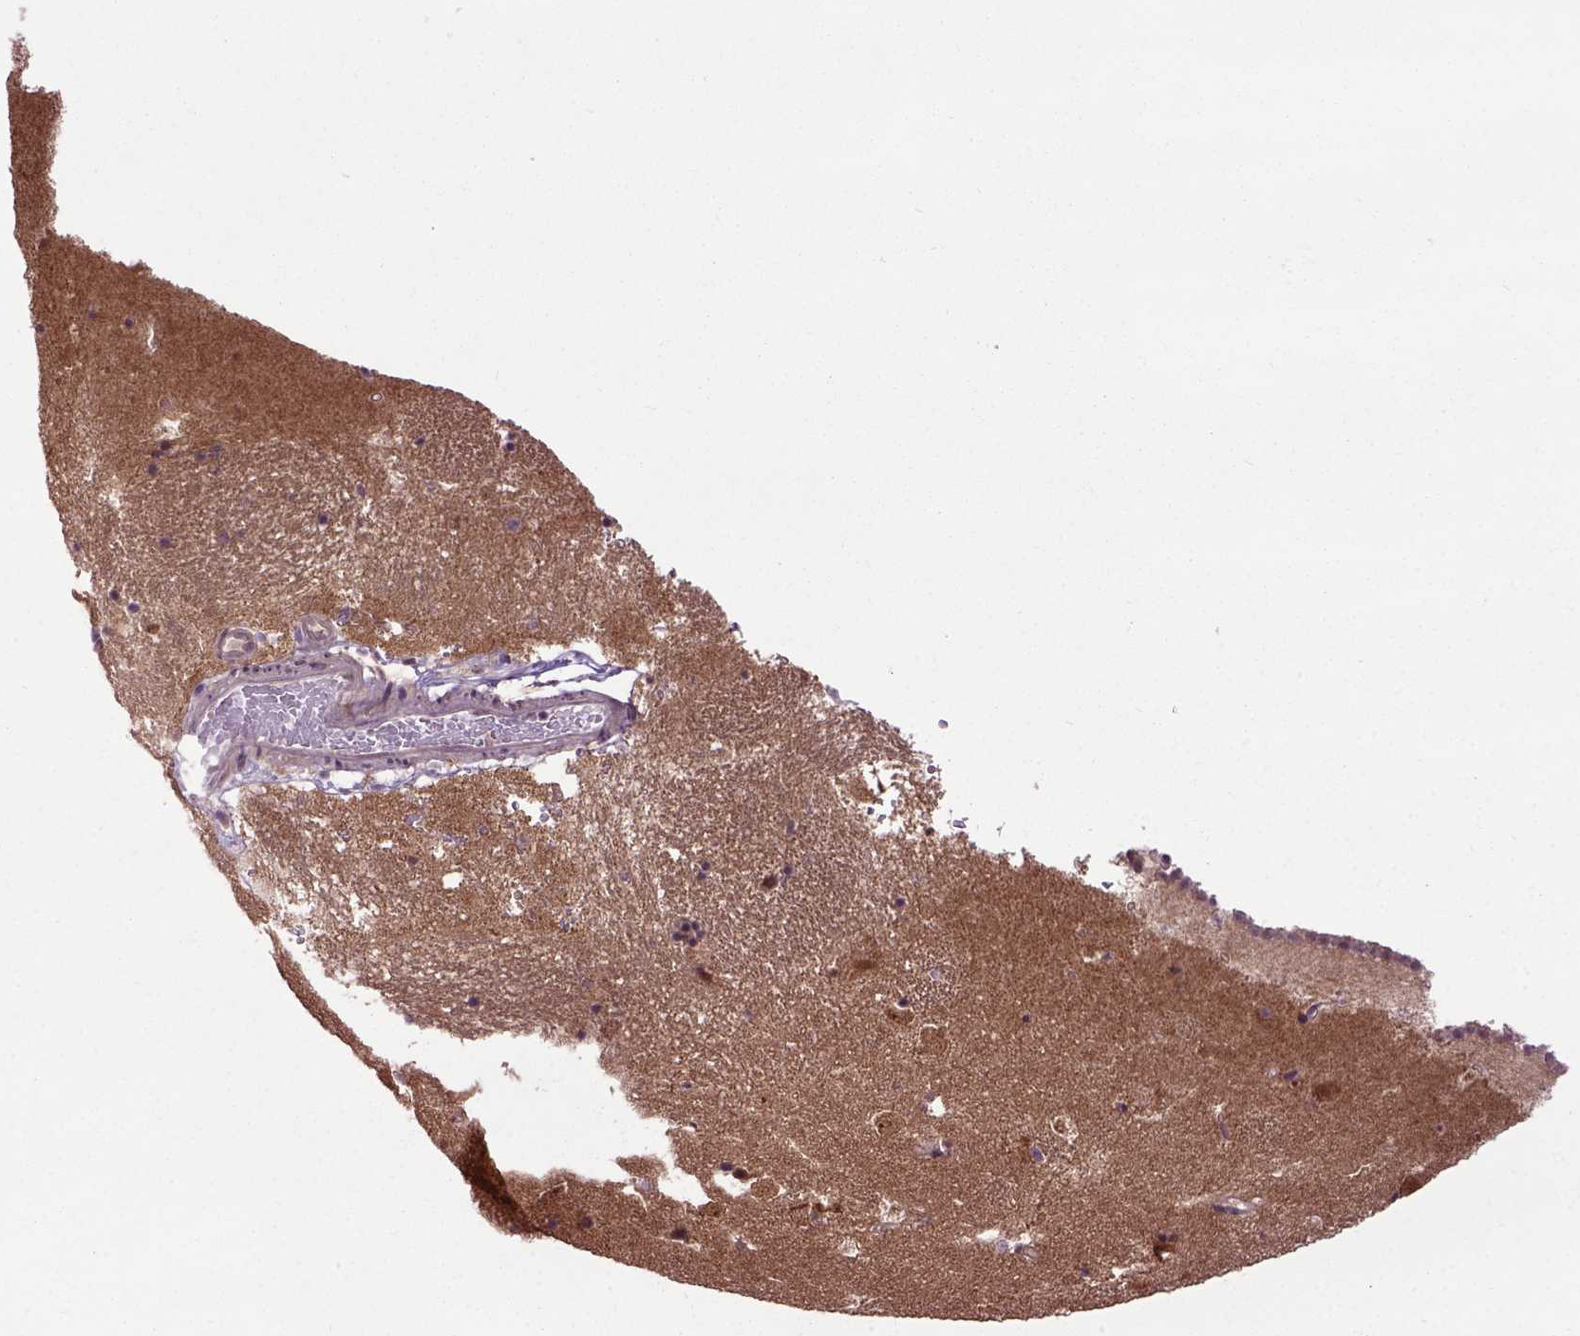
{"staining": {"intensity": "moderate", "quantity": "25%-75%", "location": "nuclear"}, "tissue": "caudate", "cell_type": "Glial cells", "image_type": "normal", "snomed": [{"axis": "morphology", "description": "Normal tissue, NOS"}, {"axis": "topography", "description": "Lateral ventricle wall"}], "caption": "Brown immunohistochemical staining in normal human caudate reveals moderate nuclear staining in approximately 25%-75% of glial cells. The staining is performed using DAB brown chromogen to label protein expression. The nuclei are counter-stained blue using hematoxylin.", "gene": "WDR48", "patient": {"sex": "male", "age": 37}}